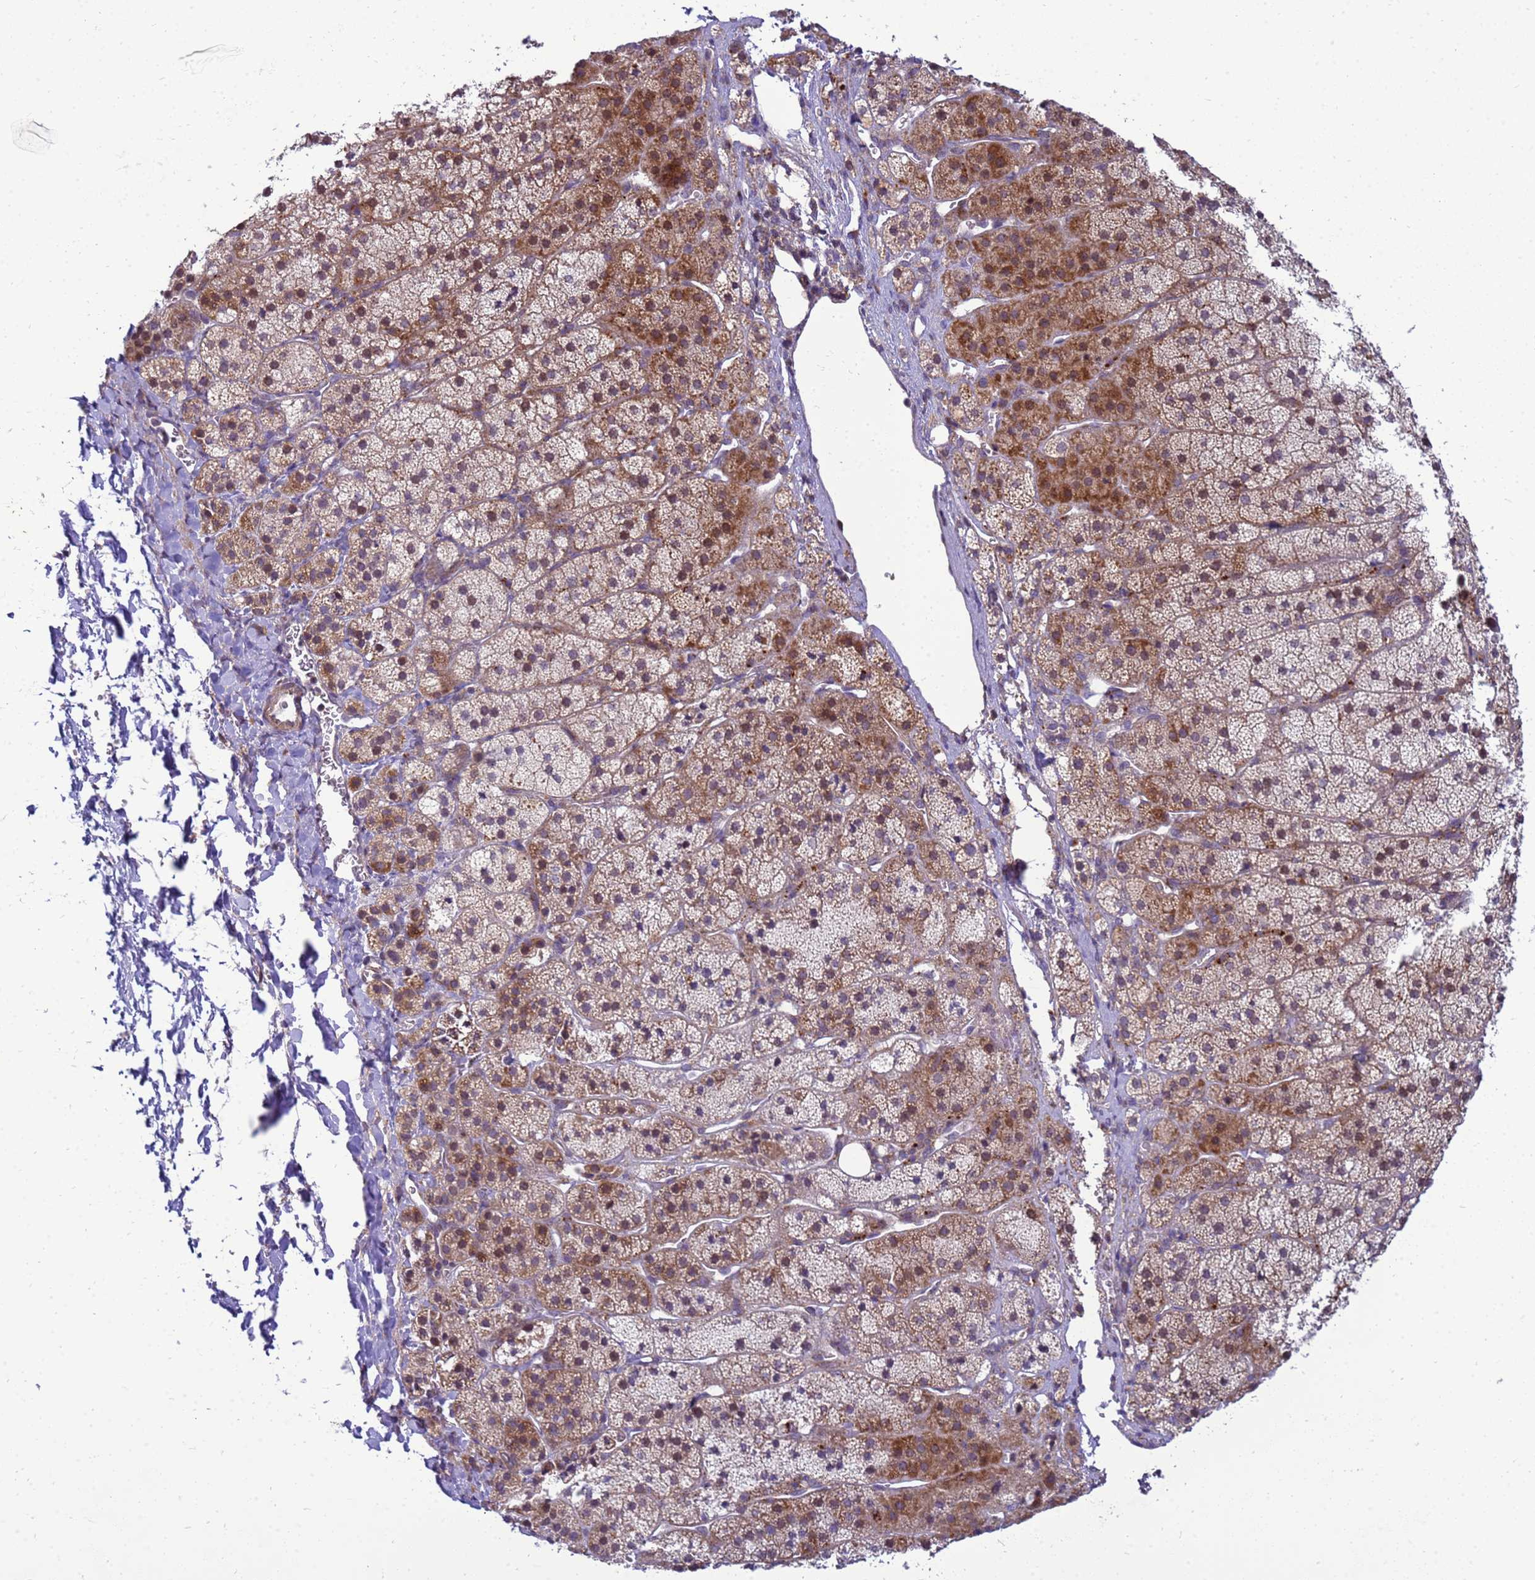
{"staining": {"intensity": "strong", "quantity": "25%-75%", "location": "cytoplasmic/membranous"}, "tissue": "adrenal gland", "cell_type": "Glandular cells", "image_type": "normal", "snomed": [{"axis": "morphology", "description": "Normal tissue, NOS"}, {"axis": "topography", "description": "Adrenal gland"}], "caption": "The image demonstrates immunohistochemical staining of benign adrenal gland. There is strong cytoplasmic/membranous expression is identified in approximately 25%-75% of glandular cells.", "gene": "C12orf43", "patient": {"sex": "female", "age": 44}}